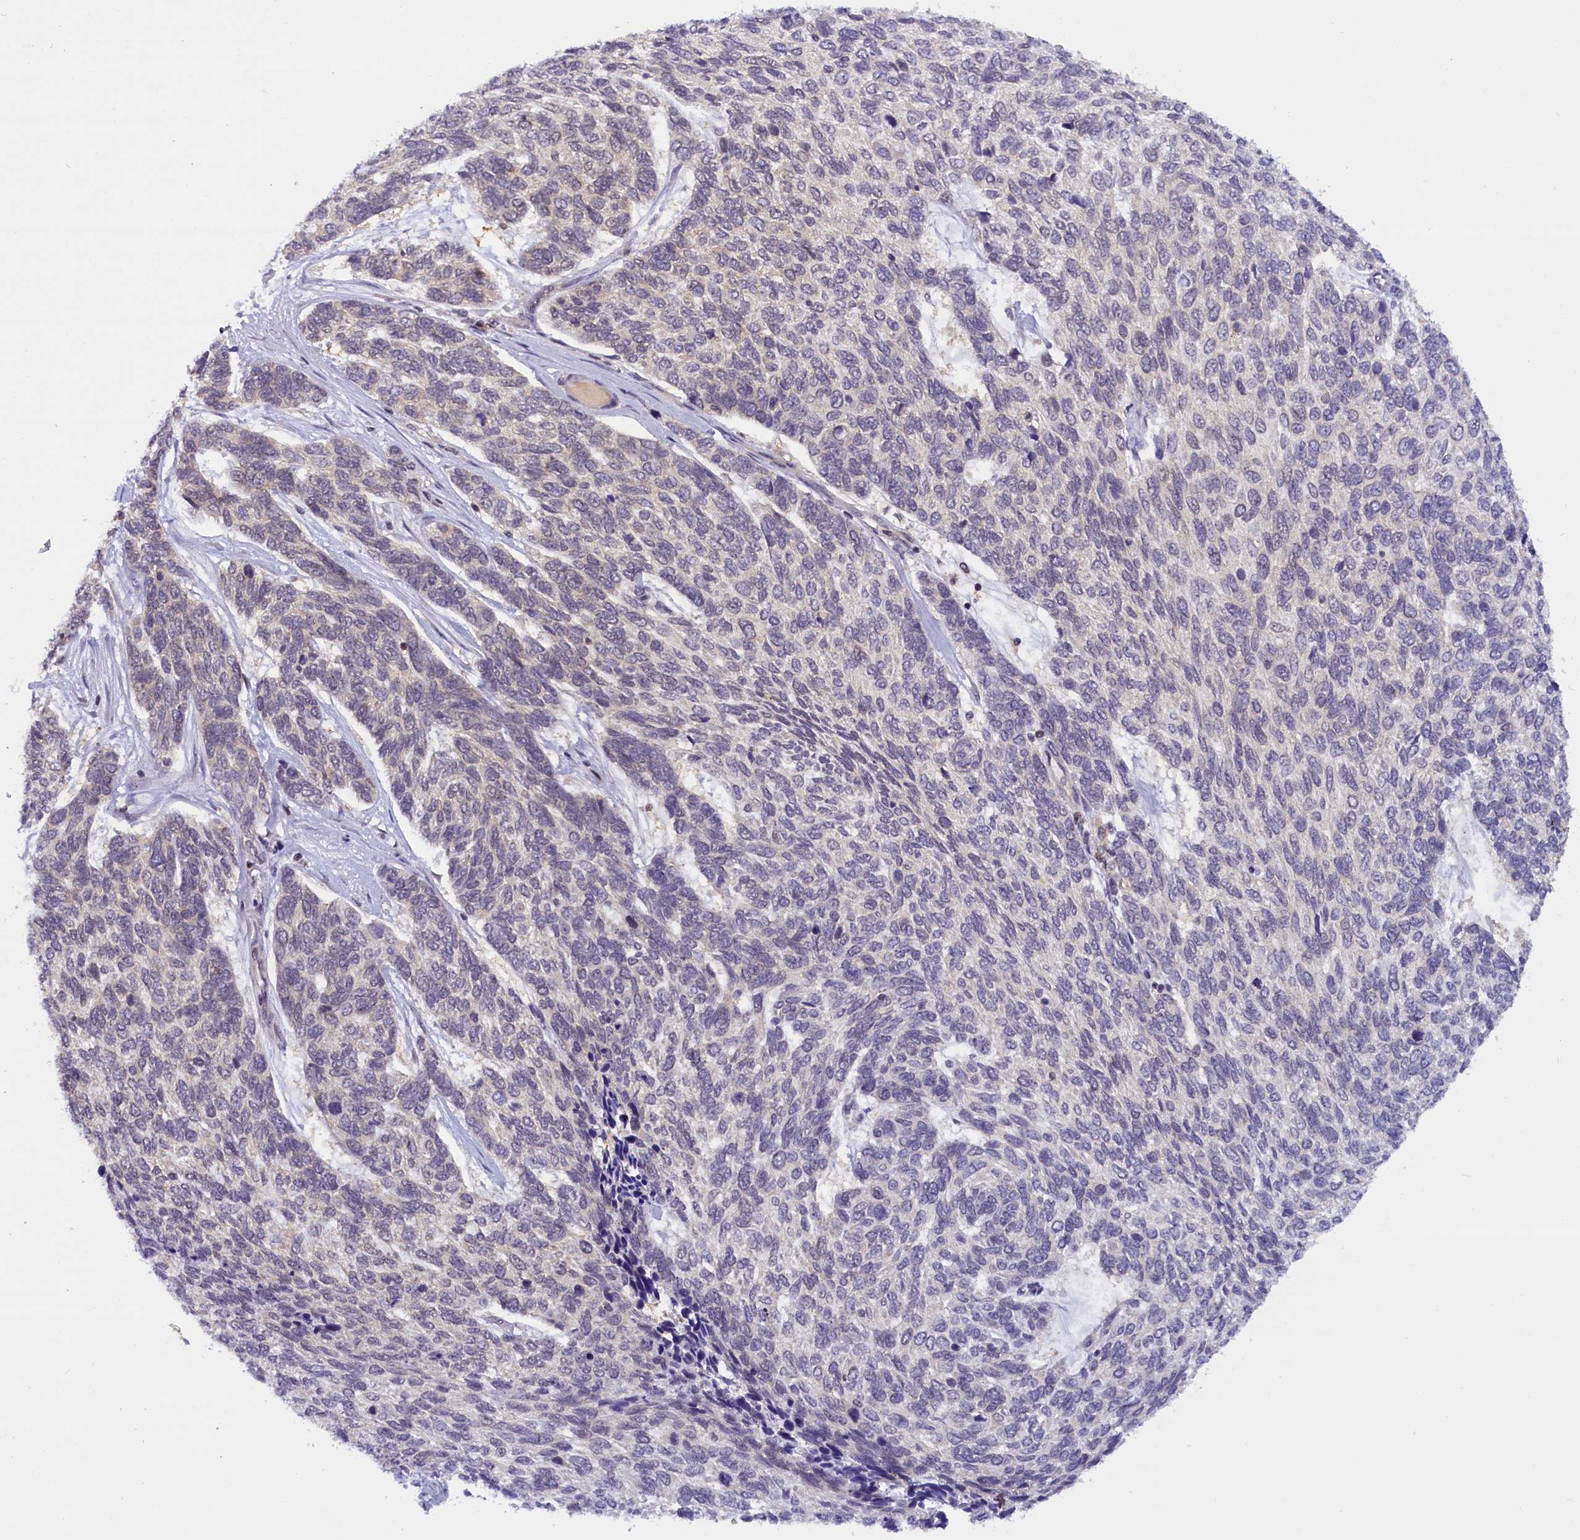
{"staining": {"intensity": "negative", "quantity": "none", "location": "none"}, "tissue": "skin cancer", "cell_type": "Tumor cells", "image_type": "cancer", "snomed": [{"axis": "morphology", "description": "Basal cell carcinoma"}, {"axis": "topography", "description": "Skin"}], "caption": "This is an immunohistochemistry (IHC) photomicrograph of human basal cell carcinoma (skin). There is no positivity in tumor cells.", "gene": "TBCB", "patient": {"sex": "female", "age": 65}}